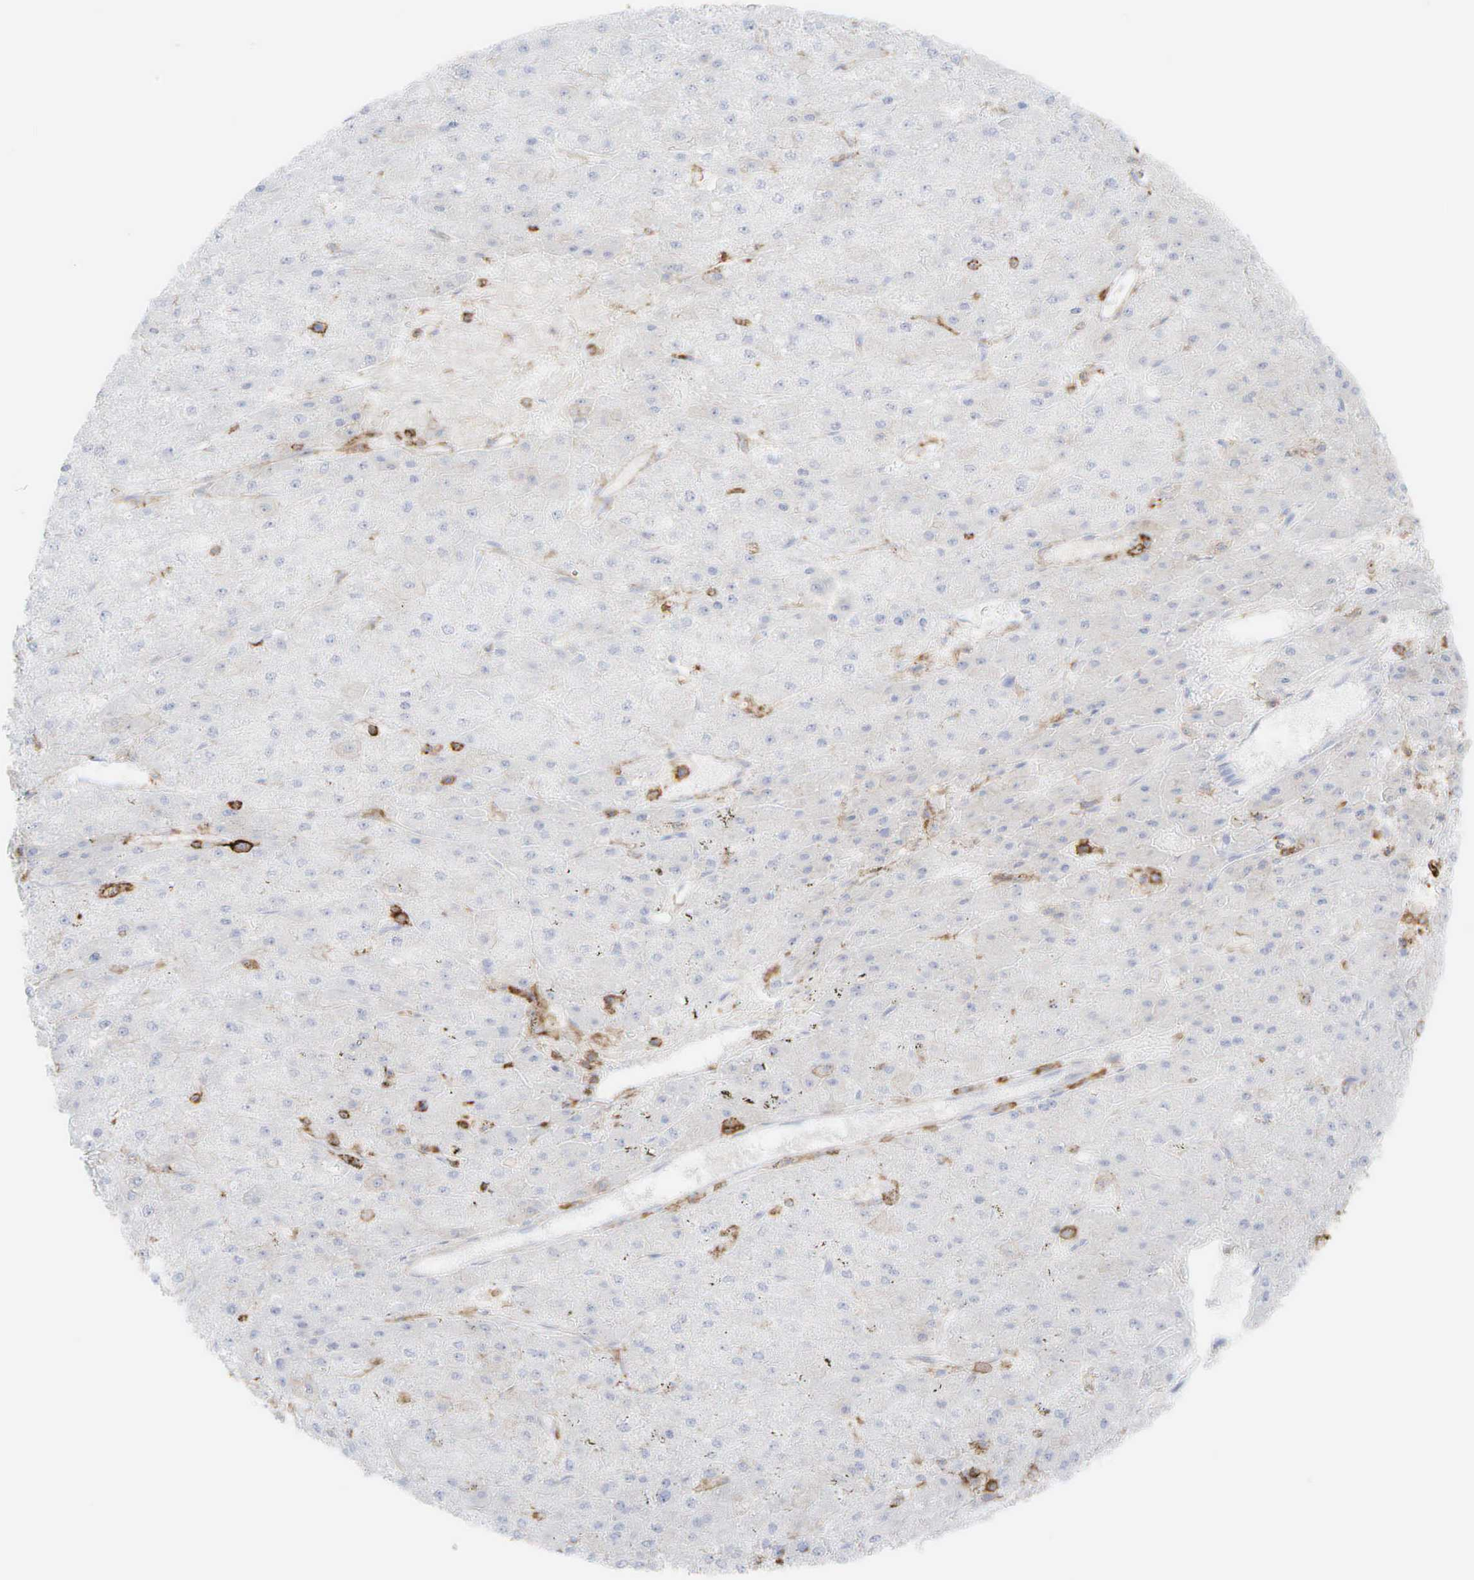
{"staining": {"intensity": "negative", "quantity": "none", "location": "none"}, "tissue": "liver cancer", "cell_type": "Tumor cells", "image_type": "cancer", "snomed": [{"axis": "morphology", "description": "Carcinoma, Hepatocellular, NOS"}, {"axis": "topography", "description": "Liver"}], "caption": "Liver hepatocellular carcinoma stained for a protein using immunohistochemistry (IHC) exhibits no positivity tumor cells.", "gene": "CD44", "patient": {"sex": "female", "age": 52}}